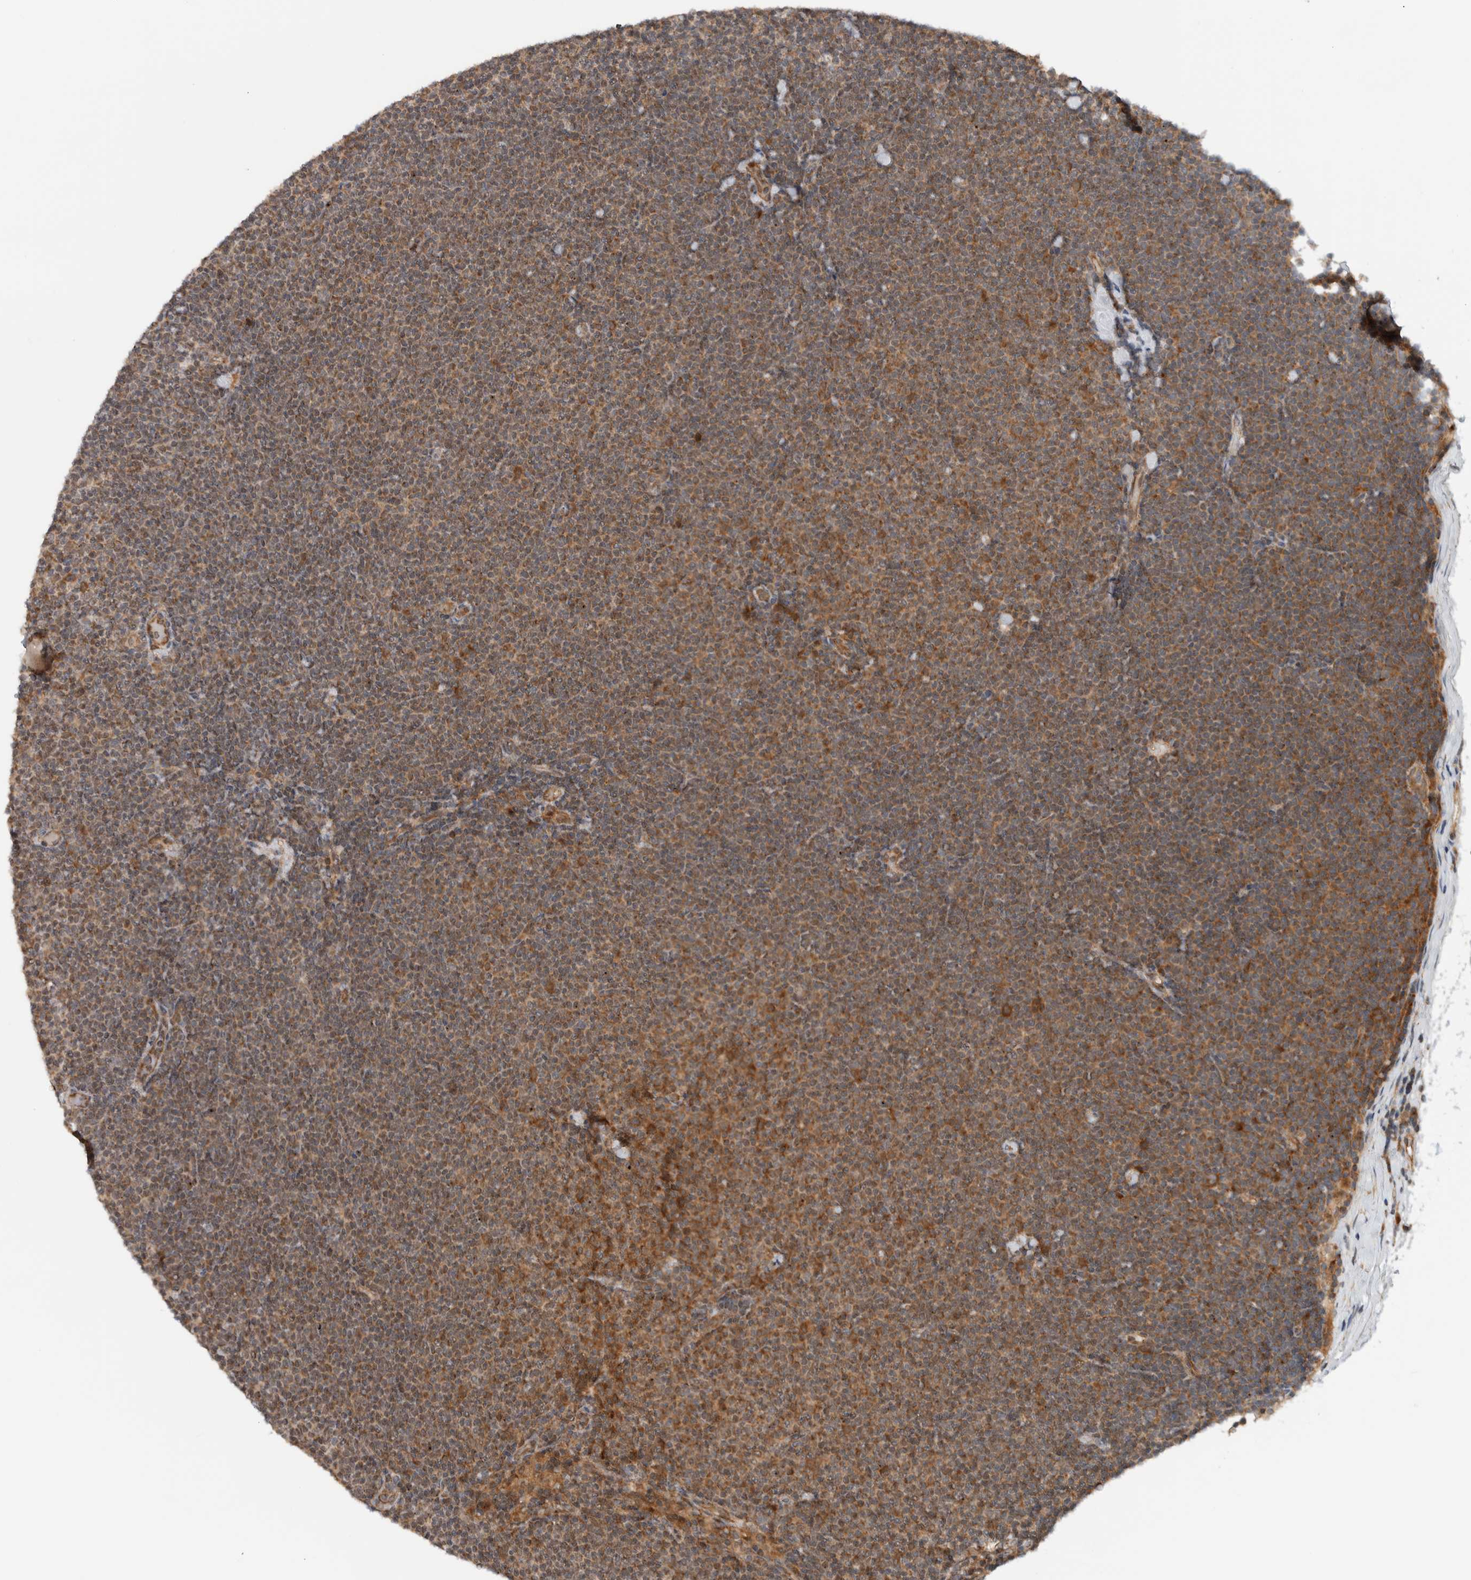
{"staining": {"intensity": "moderate", "quantity": "25%-75%", "location": "cytoplasmic/membranous"}, "tissue": "lymphoma", "cell_type": "Tumor cells", "image_type": "cancer", "snomed": [{"axis": "morphology", "description": "Malignant lymphoma, non-Hodgkin's type, Low grade"}, {"axis": "topography", "description": "Lymph node"}], "caption": "Tumor cells demonstrate medium levels of moderate cytoplasmic/membranous staining in approximately 25%-75% of cells in lymphoma.", "gene": "KLHL6", "patient": {"sex": "female", "age": 53}}